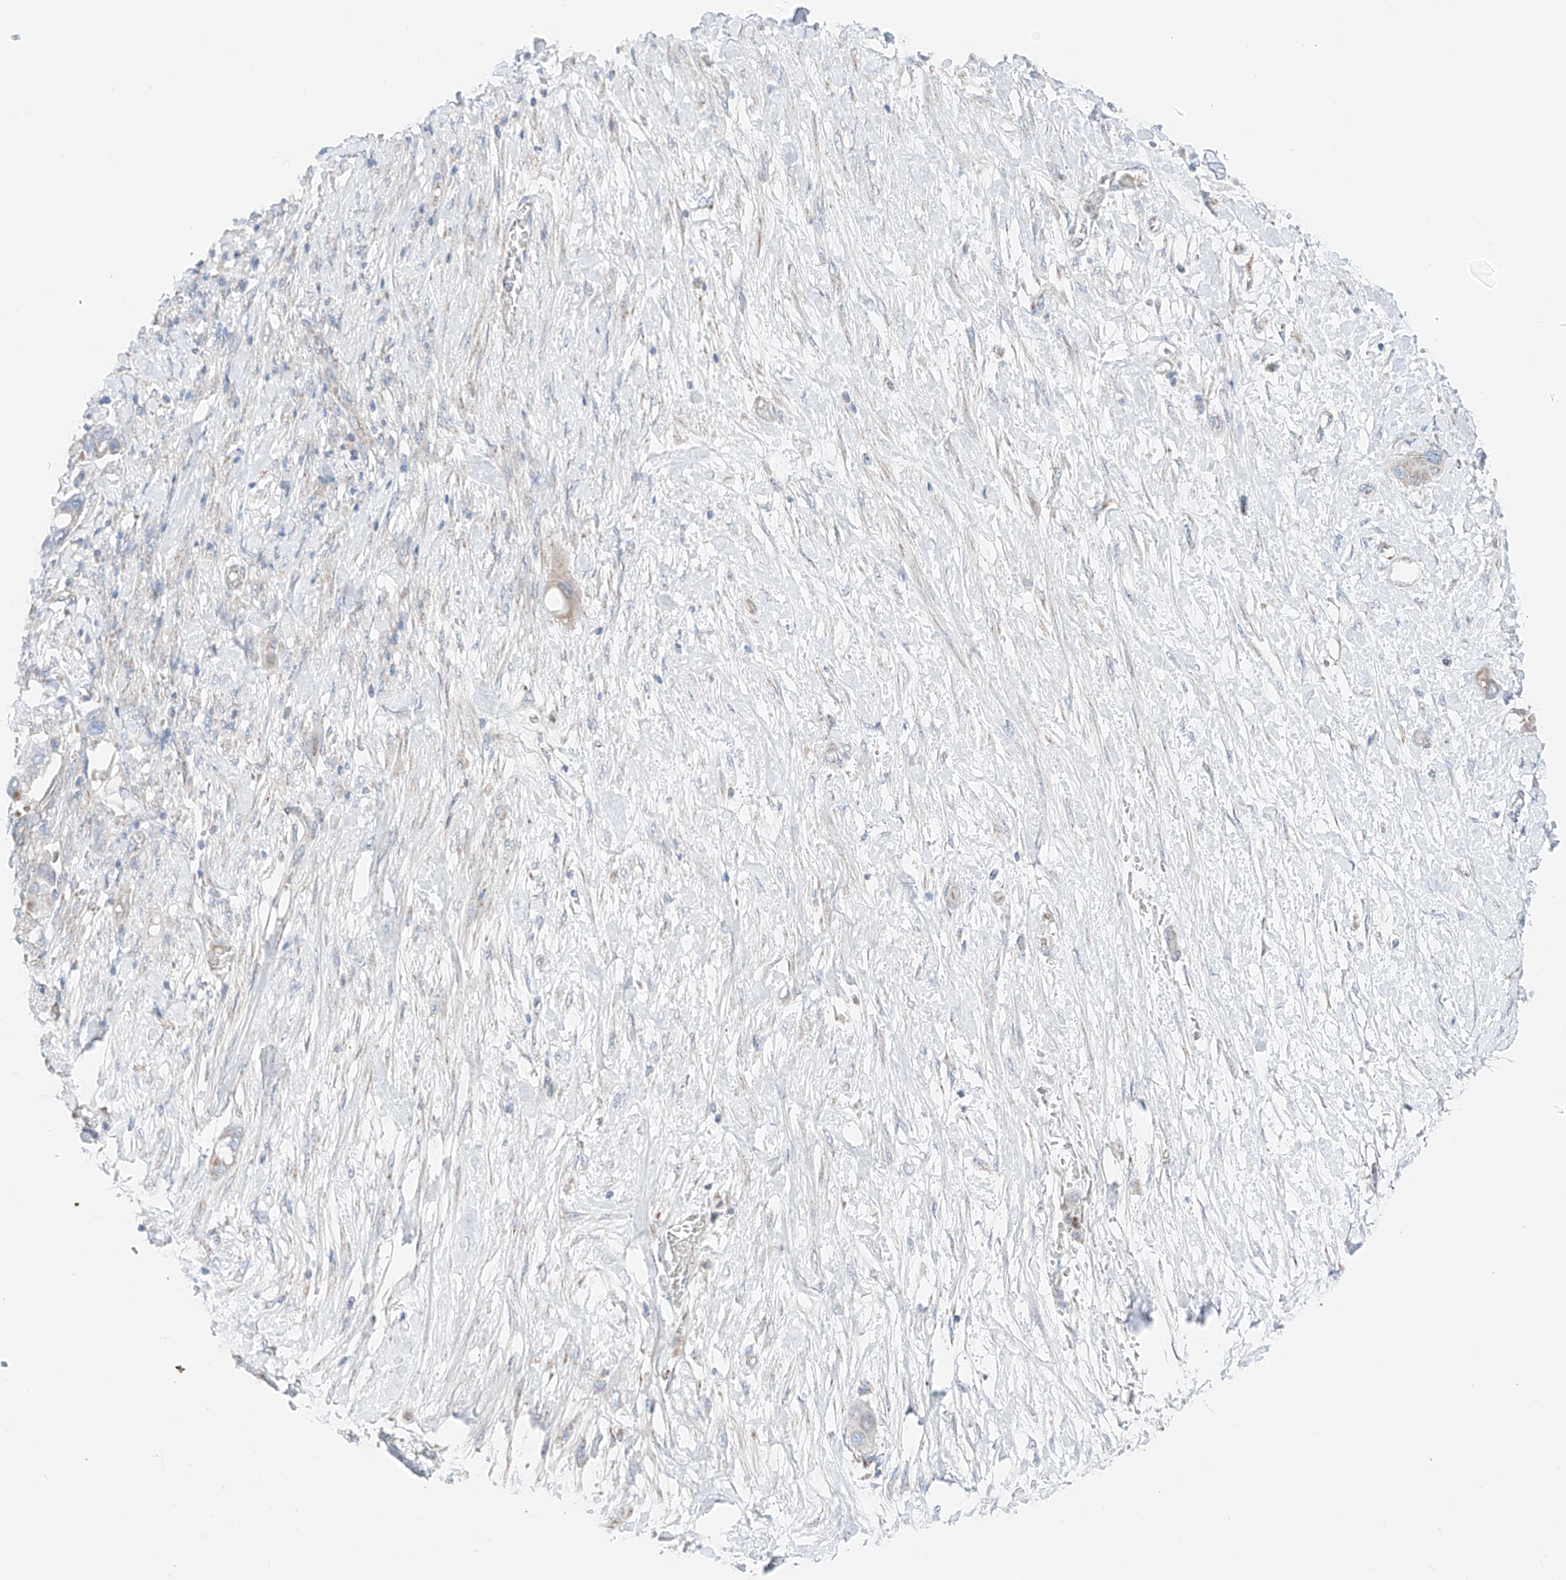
{"staining": {"intensity": "negative", "quantity": "none", "location": "none"}, "tissue": "pancreatic cancer", "cell_type": "Tumor cells", "image_type": "cancer", "snomed": [{"axis": "morphology", "description": "Adenocarcinoma, NOS"}, {"axis": "topography", "description": "Pancreas"}], "caption": "Immunohistochemistry (IHC) of human pancreatic cancer shows no expression in tumor cells.", "gene": "MRAP", "patient": {"sex": "male", "age": 68}}